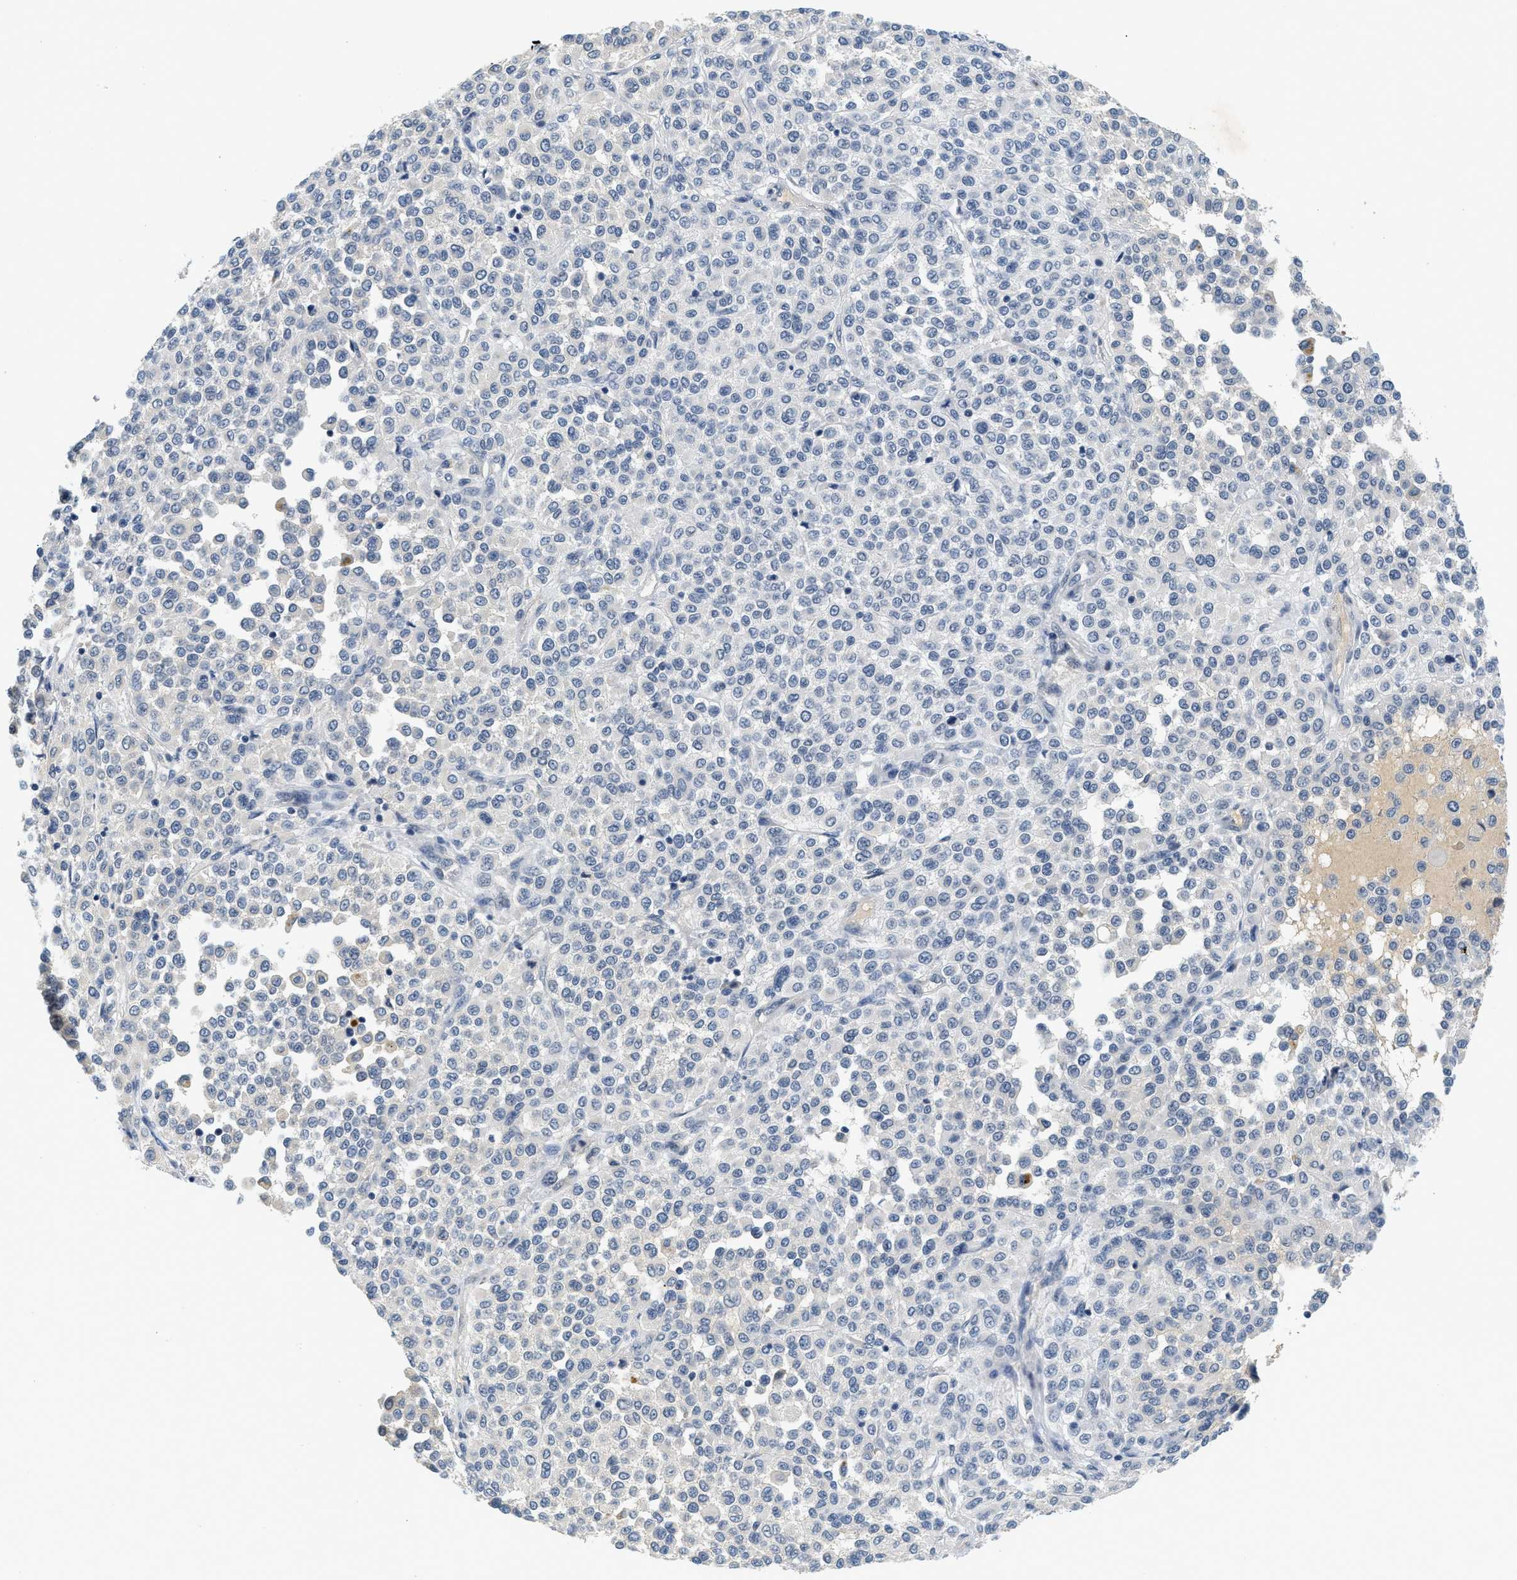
{"staining": {"intensity": "negative", "quantity": "none", "location": "none"}, "tissue": "melanoma", "cell_type": "Tumor cells", "image_type": "cancer", "snomed": [{"axis": "morphology", "description": "Malignant melanoma, Metastatic site"}, {"axis": "topography", "description": "Pancreas"}], "caption": "High magnification brightfield microscopy of malignant melanoma (metastatic site) stained with DAB (3,3'-diaminobenzidine) (brown) and counterstained with hematoxylin (blue): tumor cells show no significant staining.", "gene": "MZF1", "patient": {"sex": "female", "age": 30}}